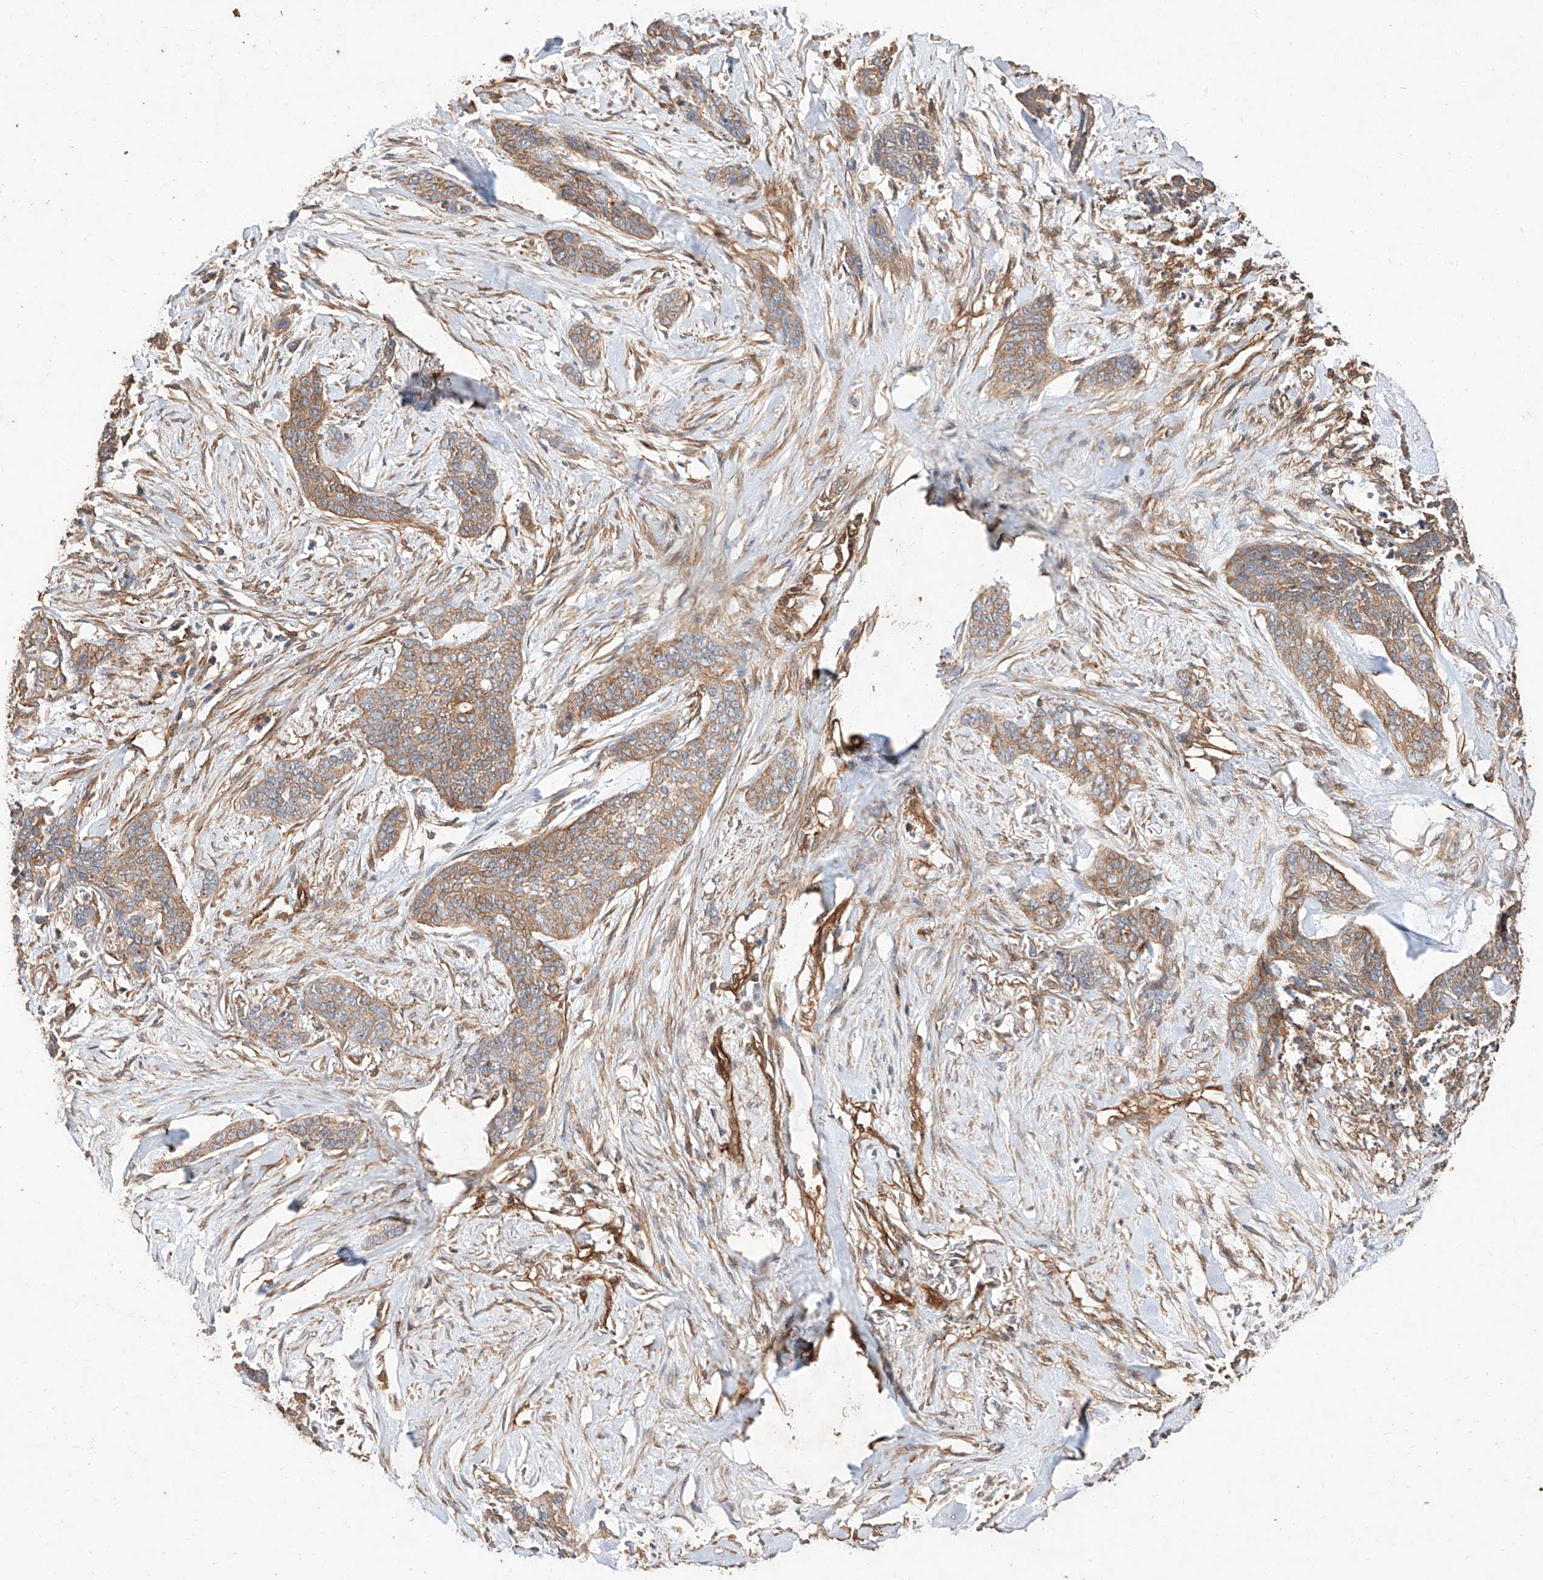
{"staining": {"intensity": "moderate", "quantity": ">75%", "location": "cytoplasmic/membranous"}, "tissue": "skin cancer", "cell_type": "Tumor cells", "image_type": "cancer", "snomed": [{"axis": "morphology", "description": "Basal cell carcinoma"}, {"axis": "topography", "description": "Skin"}], "caption": "About >75% of tumor cells in skin basal cell carcinoma reveal moderate cytoplasmic/membranous protein expression as visualized by brown immunohistochemical staining.", "gene": "GHDC", "patient": {"sex": "female", "age": 64}}